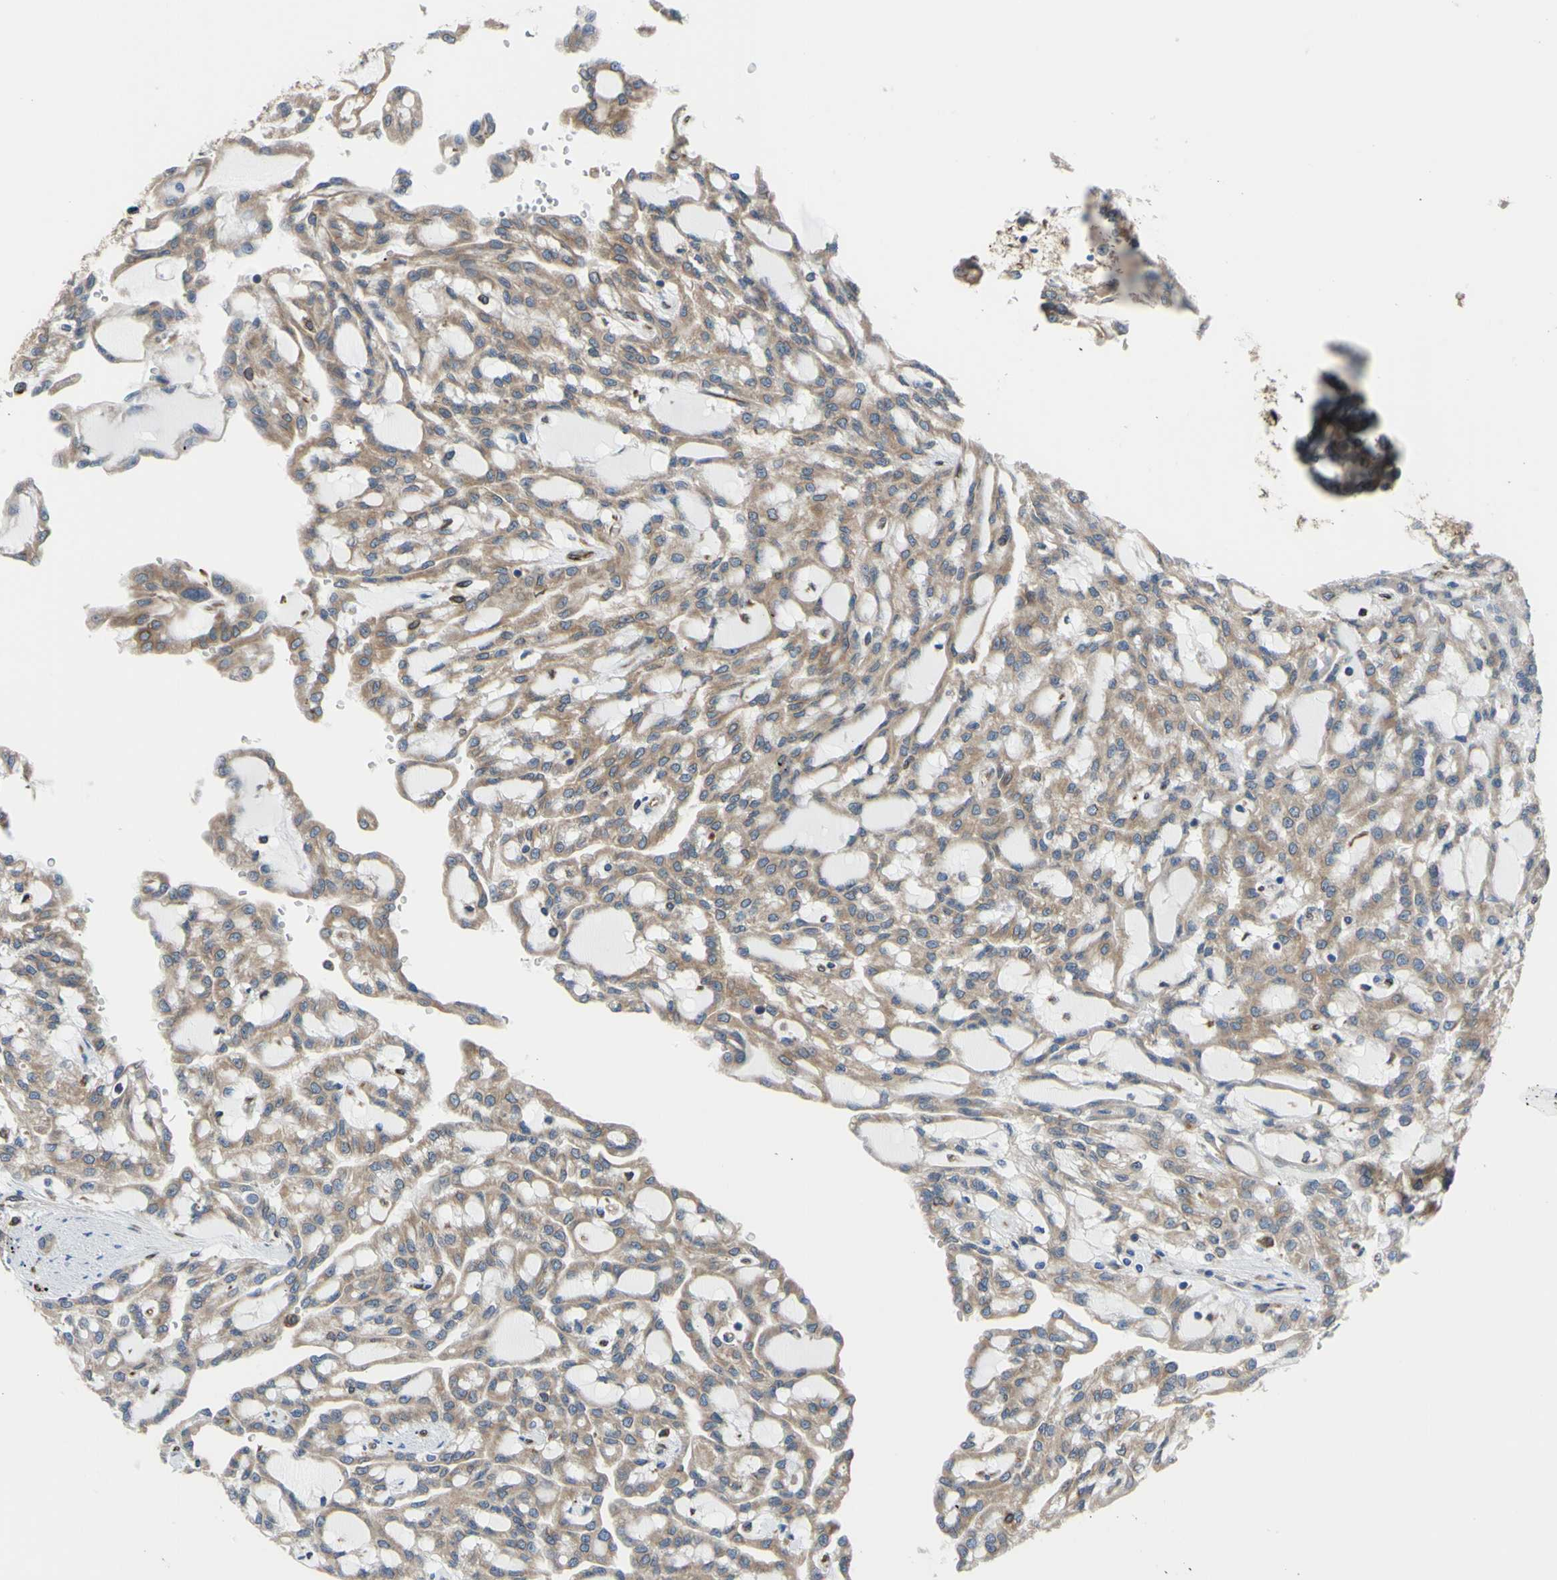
{"staining": {"intensity": "moderate", "quantity": ">75%", "location": "cytoplasmic/membranous"}, "tissue": "renal cancer", "cell_type": "Tumor cells", "image_type": "cancer", "snomed": [{"axis": "morphology", "description": "Adenocarcinoma, NOS"}, {"axis": "topography", "description": "Kidney"}], "caption": "Protein expression analysis of human adenocarcinoma (renal) reveals moderate cytoplasmic/membranous staining in about >75% of tumor cells.", "gene": "MGST2", "patient": {"sex": "male", "age": 63}}